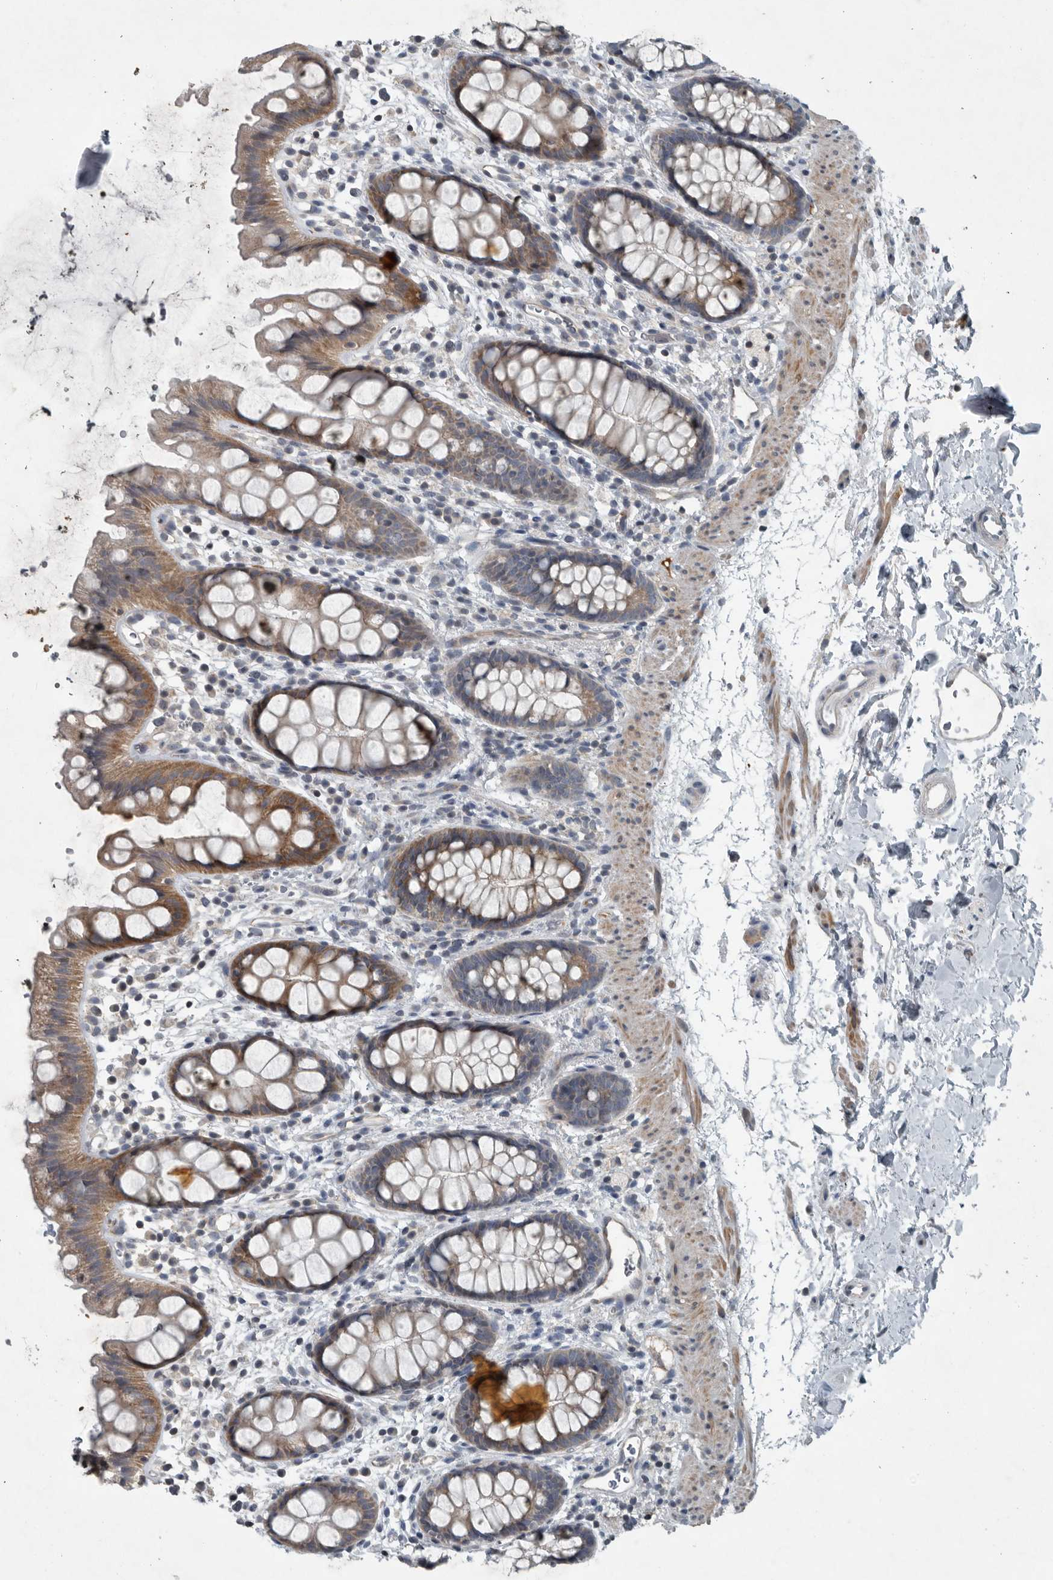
{"staining": {"intensity": "moderate", "quantity": "25%-75%", "location": "cytoplasmic/membranous"}, "tissue": "rectum", "cell_type": "Glandular cells", "image_type": "normal", "snomed": [{"axis": "morphology", "description": "Normal tissue, NOS"}, {"axis": "topography", "description": "Rectum"}], "caption": "Immunohistochemistry (IHC) micrograph of normal rectum stained for a protein (brown), which displays medium levels of moderate cytoplasmic/membranous staining in approximately 25%-75% of glandular cells.", "gene": "MPP3", "patient": {"sex": "female", "age": 65}}